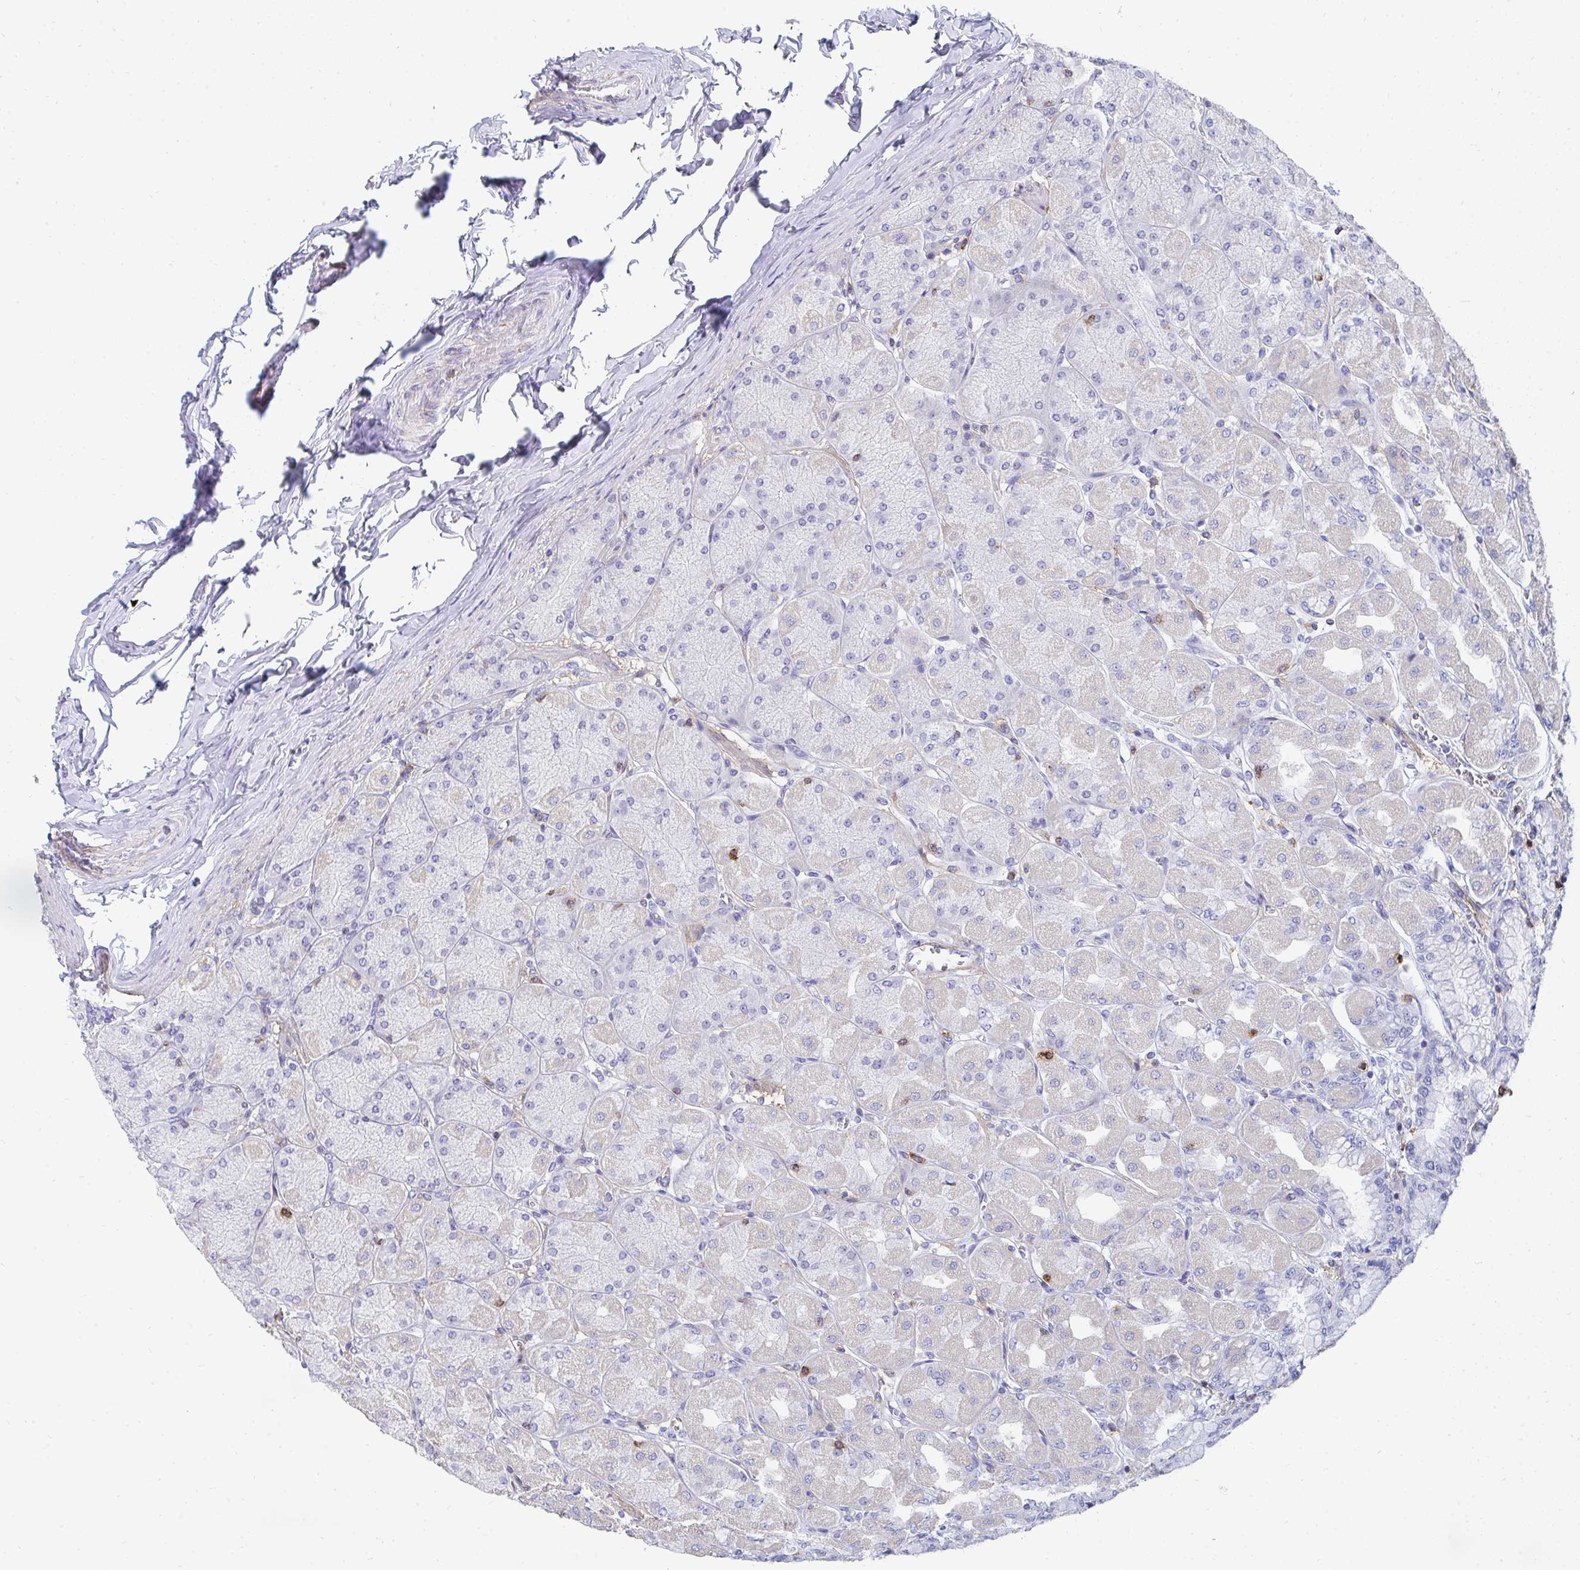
{"staining": {"intensity": "negative", "quantity": "none", "location": "none"}, "tissue": "stomach", "cell_type": "Glandular cells", "image_type": "normal", "snomed": [{"axis": "morphology", "description": "Normal tissue, NOS"}, {"axis": "topography", "description": "Stomach, upper"}], "caption": "Immunohistochemistry (IHC) photomicrograph of unremarkable stomach stained for a protein (brown), which displays no positivity in glandular cells.", "gene": "CD7", "patient": {"sex": "female", "age": 56}}